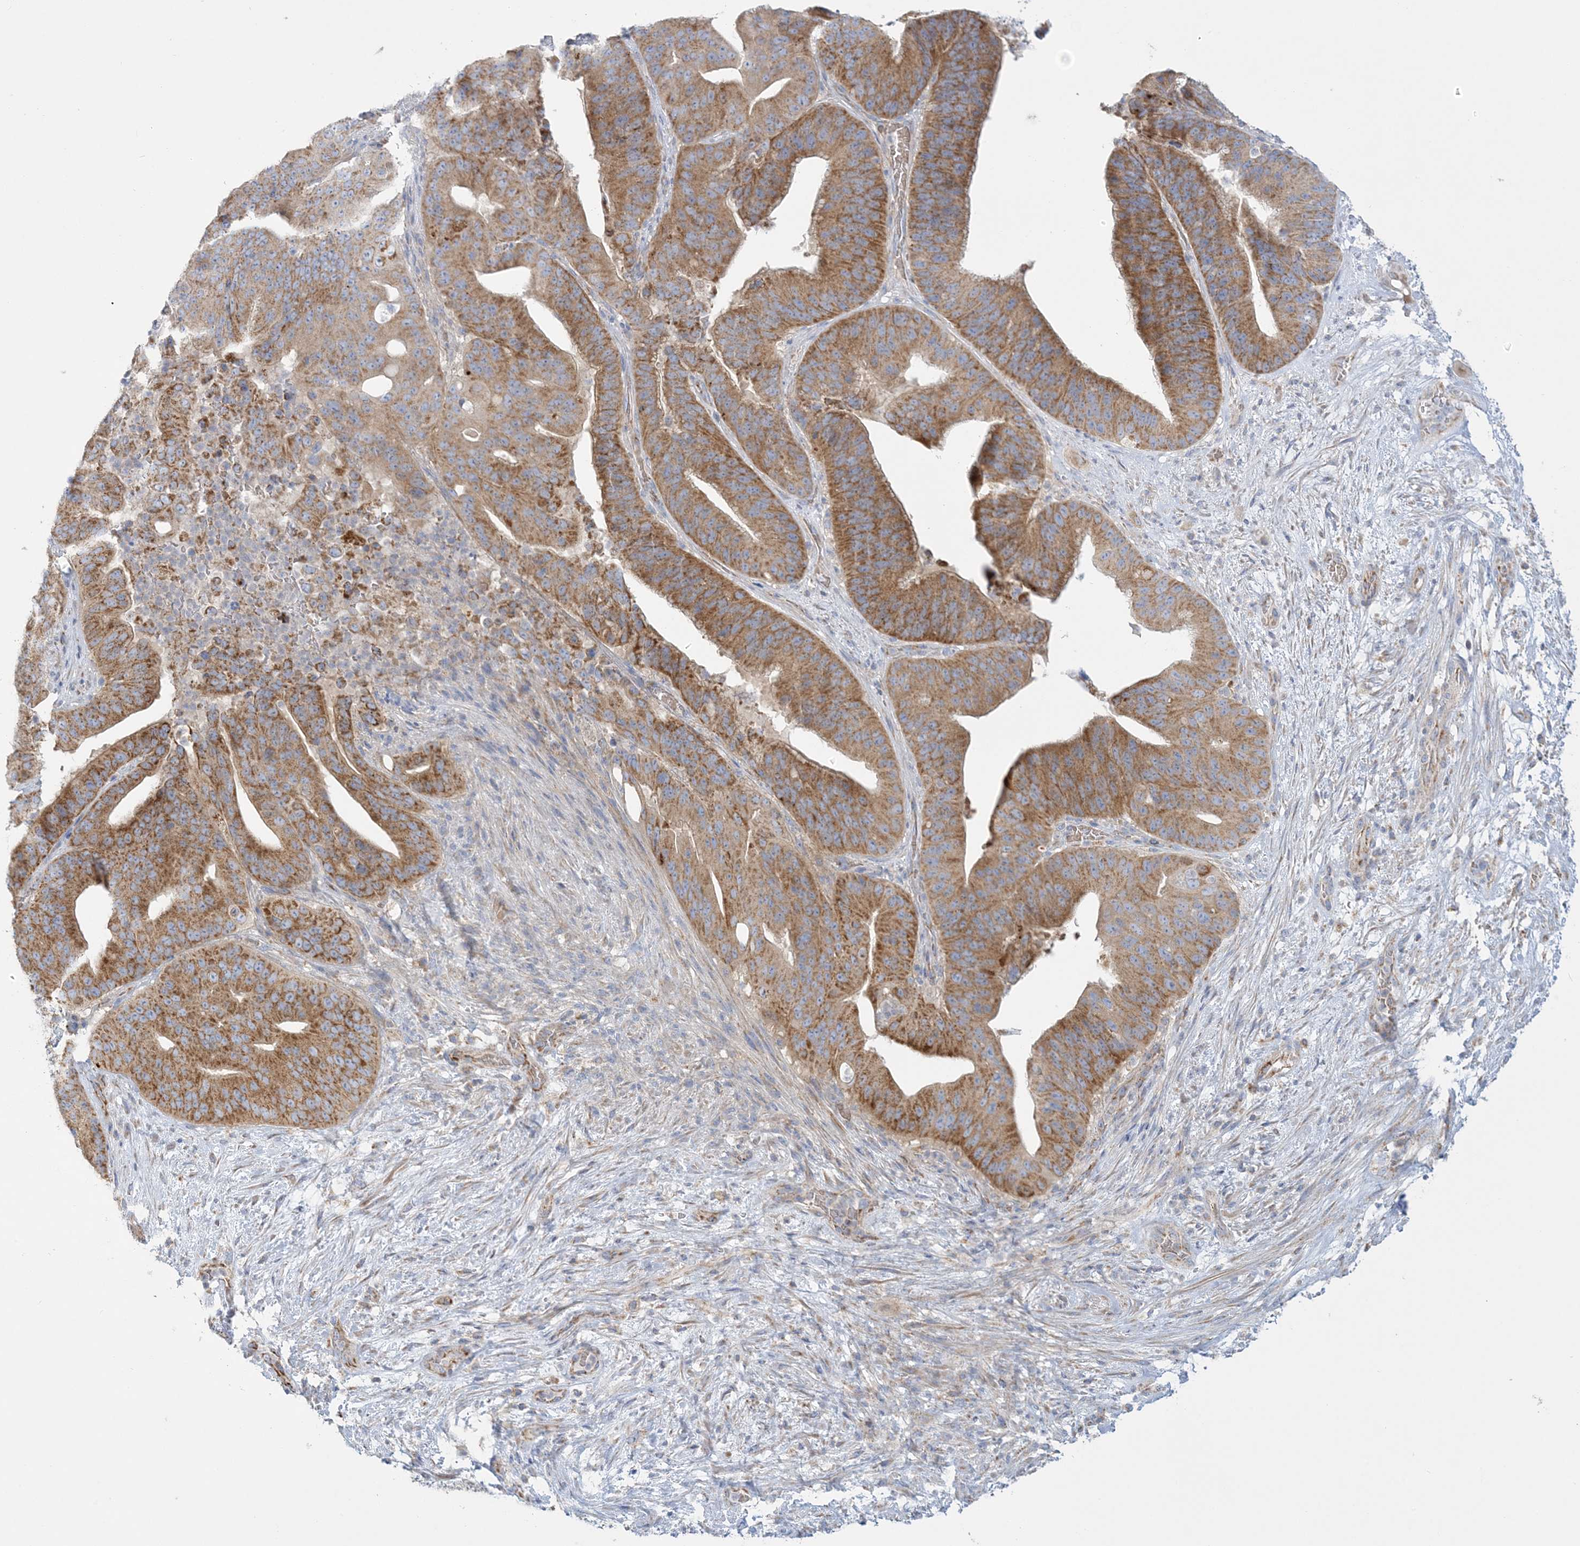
{"staining": {"intensity": "moderate", "quantity": ">75%", "location": "cytoplasmic/membranous"}, "tissue": "pancreatic cancer", "cell_type": "Tumor cells", "image_type": "cancer", "snomed": [{"axis": "morphology", "description": "Adenocarcinoma, NOS"}, {"axis": "topography", "description": "Pancreas"}], "caption": "A medium amount of moderate cytoplasmic/membranous staining is identified in about >75% of tumor cells in adenocarcinoma (pancreatic) tissue.", "gene": "TBC1D14", "patient": {"sex": "female", "age": 77}}